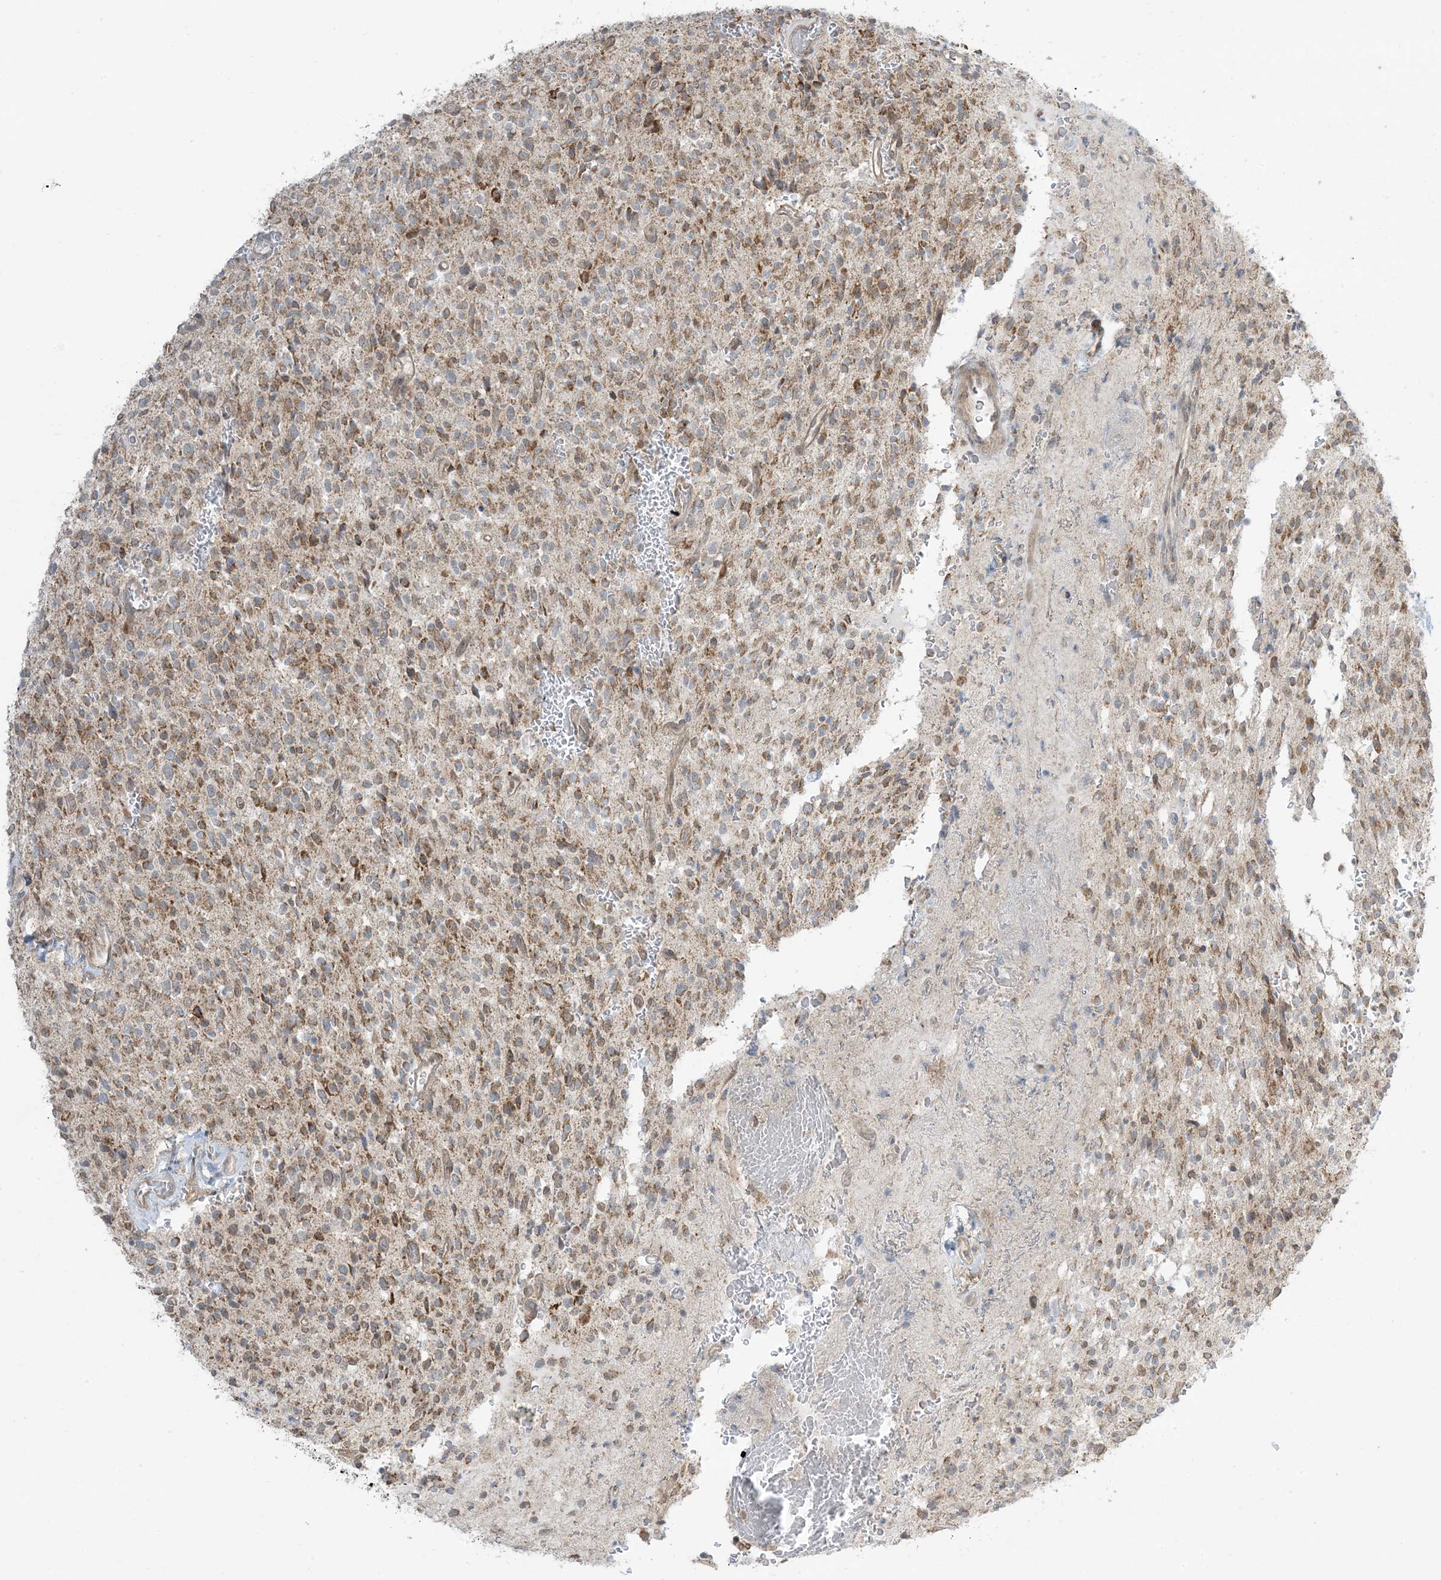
{"staining": {"intensity": "moderate", "quantity": ">75%", "location": "cytoplasmic/membranous"}, "tissue": "glioma", "cell_type": "Tumor cells", "image_type": "cancer", "snomed": [{"axis": "morphology", "description": "Glioma, malignant, High grade"}, {"axis": "topography", "description": "Brain"}], "caption": "Immunohistochemistry (IHC) micrograph of human malignant glioma (high-grade) stained for a protein (brown), which exhibits medium levels of moderate cytoplasmic/membranous positivity in about >75% of tumor cells.", "gene": "PHLDB2", "patient": {"sex": "male", "age": 34}}